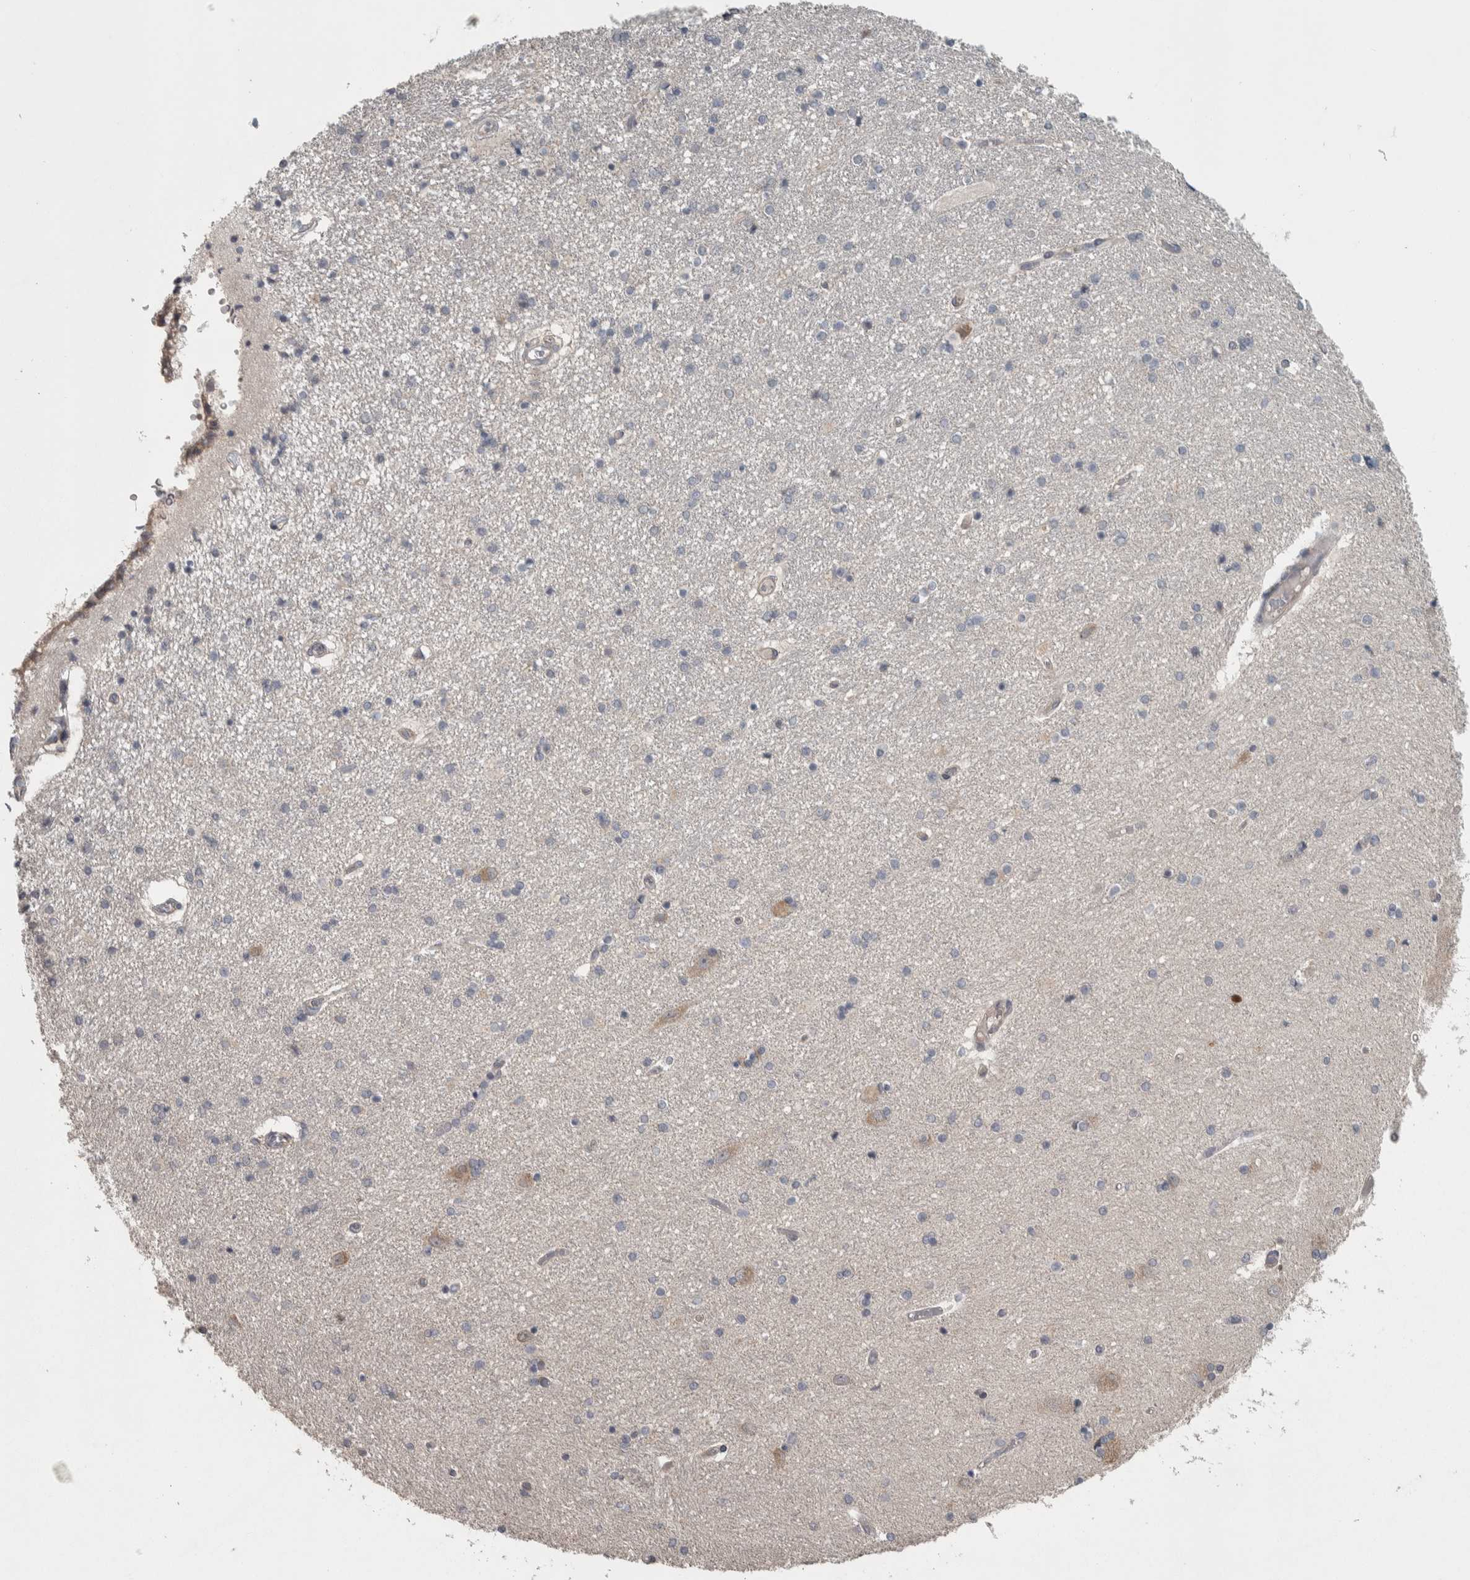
{"staining": {"intensity": "weak", "quantity": "<25%", "location": "cytoplasmic/membranous"}, "tissue": "hippocampus", "cell_type": "Glial cells", "image_type": "normal", "snomed": [{"axis": "morphology", "description": "Normal tissue, NOS"}, {"axis": "topography", "description": "Hippocampus"}], "caption": "DAB (3,3'-diaminobenzidine) immunohistochemical staining of benign hippocampus exhibits no significant staining in glial cells. Brightfield microscopy of IHC stained with DAB (brown) and hematoxylin (blue), captured at high magnification.", "gene": "SRP68", "patient": {"sex": "female", "age": 54}}